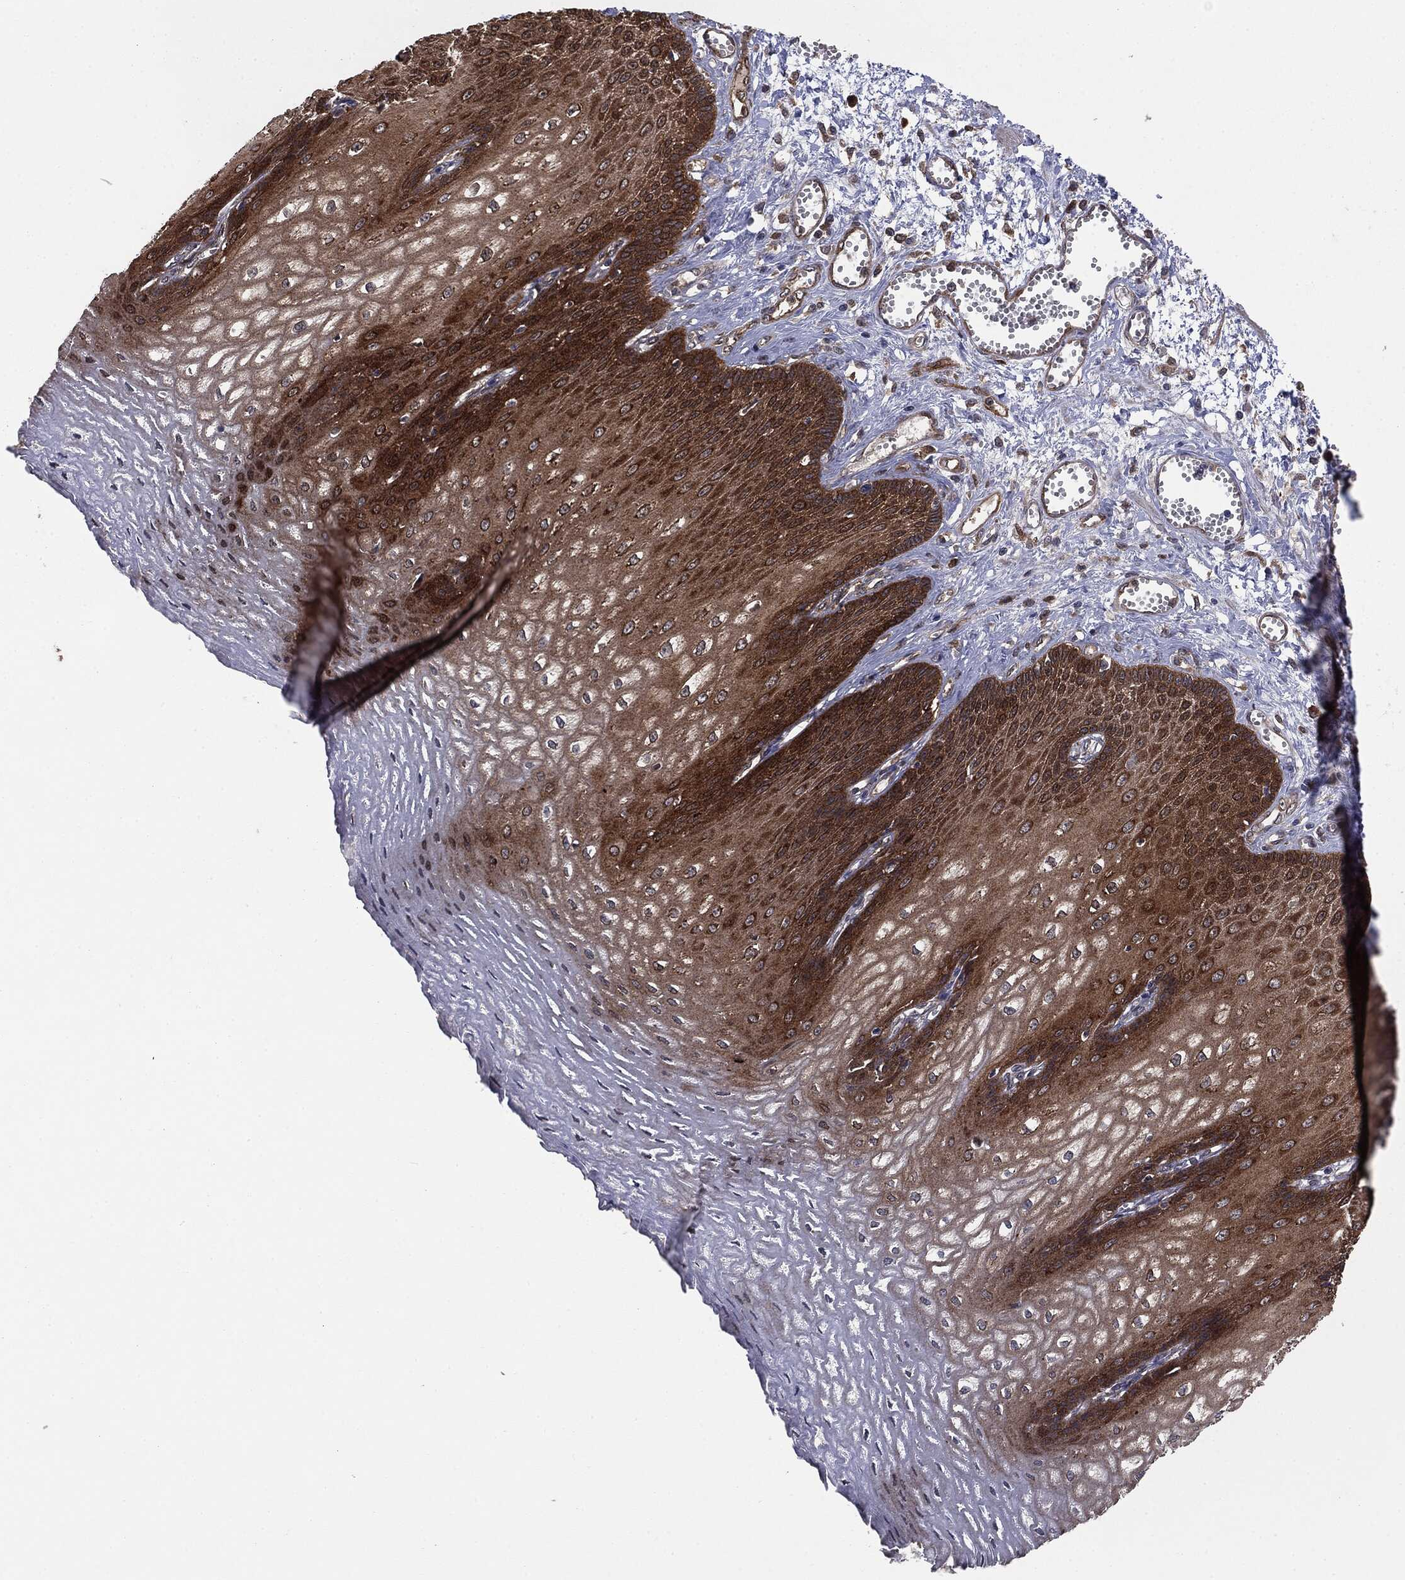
{"staining": {"intensity": "strong", "quantity": ">75%", "location": "cytoplasmic/membranous,nuclear"}, "tissue": "esophagus", "cell_type": "Squamous epithelial cells", "image_type": "normal", "snomed": [{"axis": "morphology", "description": "Normal tissue, NOS"}, {"axis": "topography", "description": "Esophagus"}], "caption": "Strong cytoplasmic/membranous,nuclear expression is seen in about >75% of squamous epithelial cells in unremarkable esophagus.", "gene": "NME1", "patient": {"sex": "male", "age": 58}}